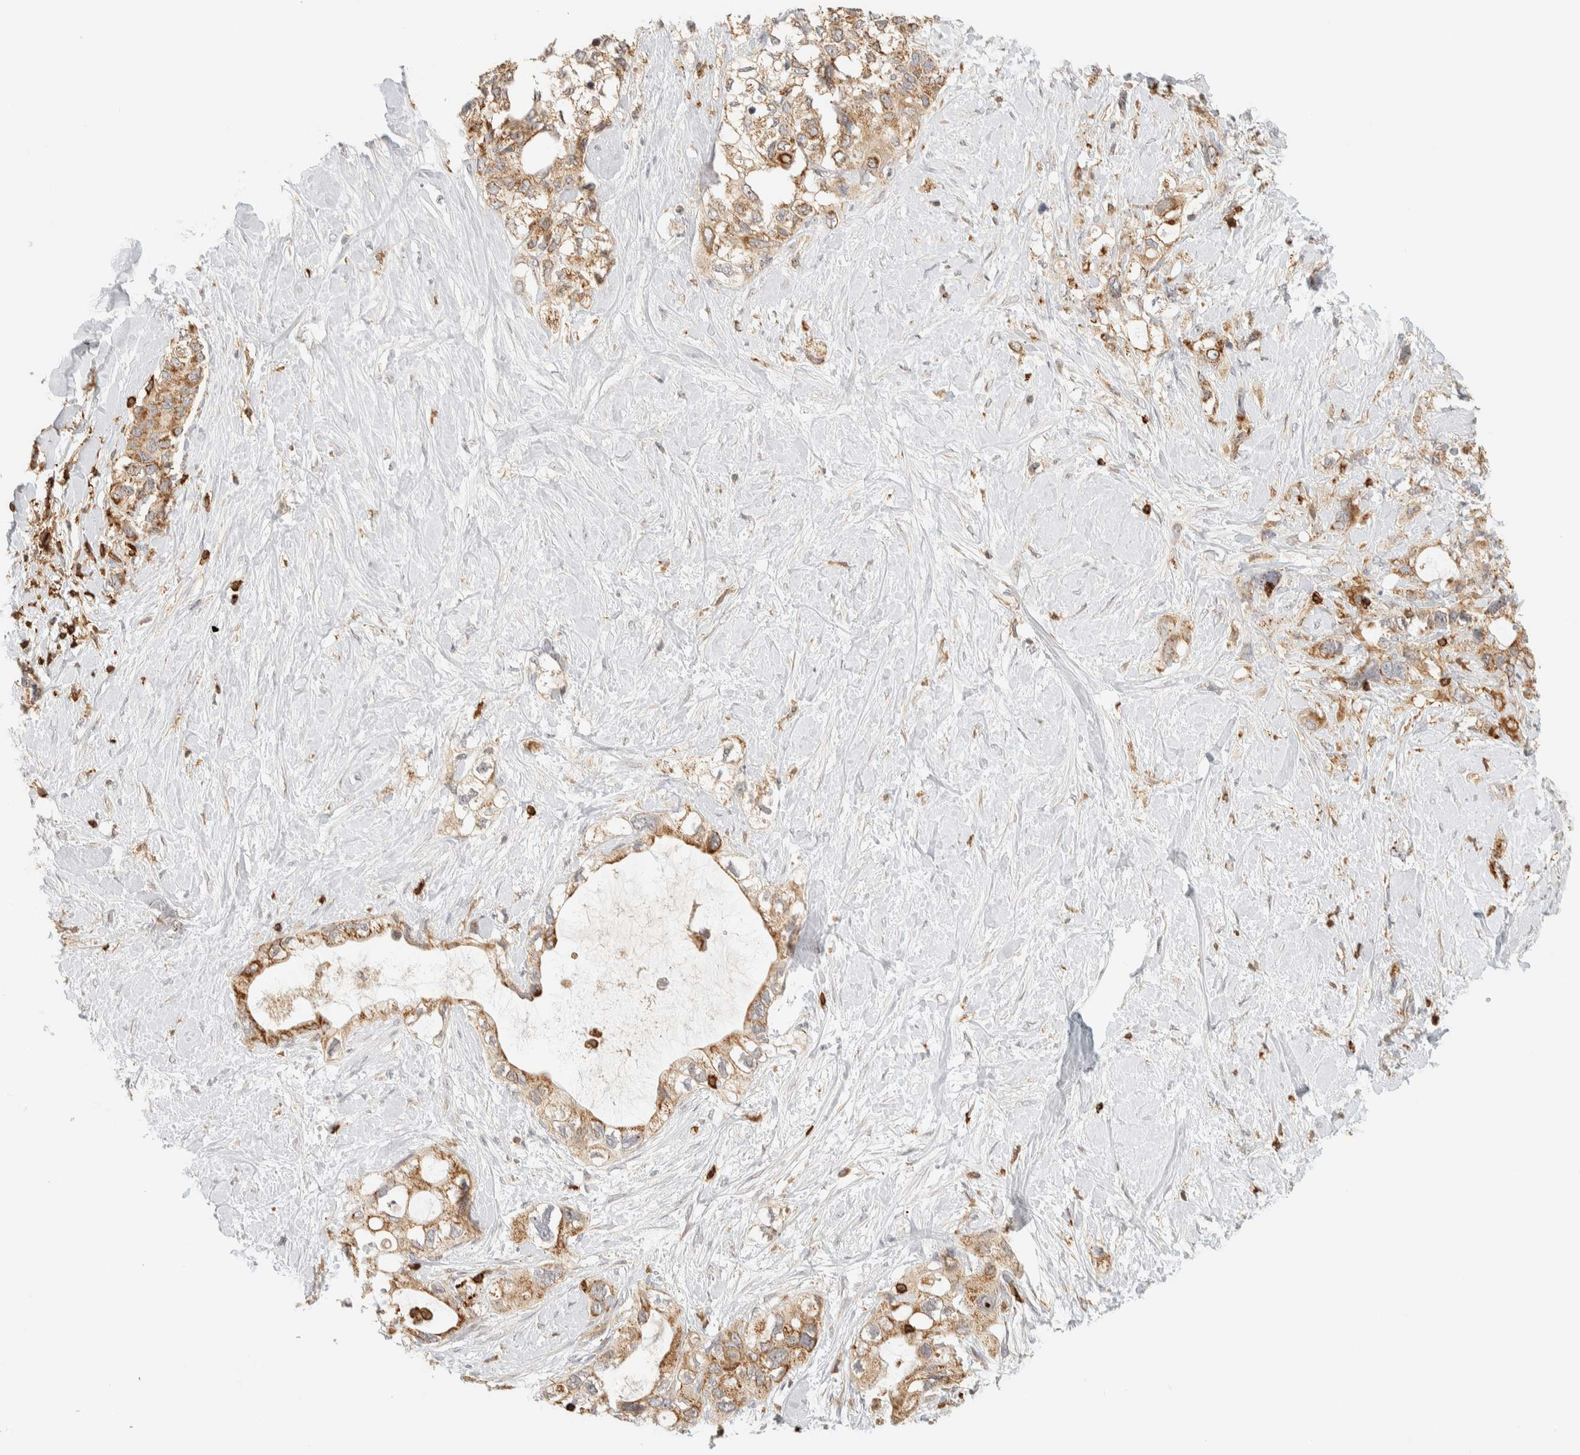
{"staining": {"intensity": "moderate", "quantity": ">75%", "location": "cytoplasmic/membranous"}, "tissue": "pancreatic cancer", "cell_type": "Tumor cells", "image_type": "cancer", "snomed": [{"axis": "morphology", "description": "Adenocarcinoma, NOS"}, {"axis": "topography", "description": "Pancreas"}], "caption": "Immunohistochemical staining of human pancreatic adenocarcinoma shows medium levels of moderate cytoplasmic/membranous staining in about >75% of tumor cells. (IHC, brightfield microscopy, high magnification).", "gene": "RUNDC1", "patient": {"sex": "female", "age": 56}}